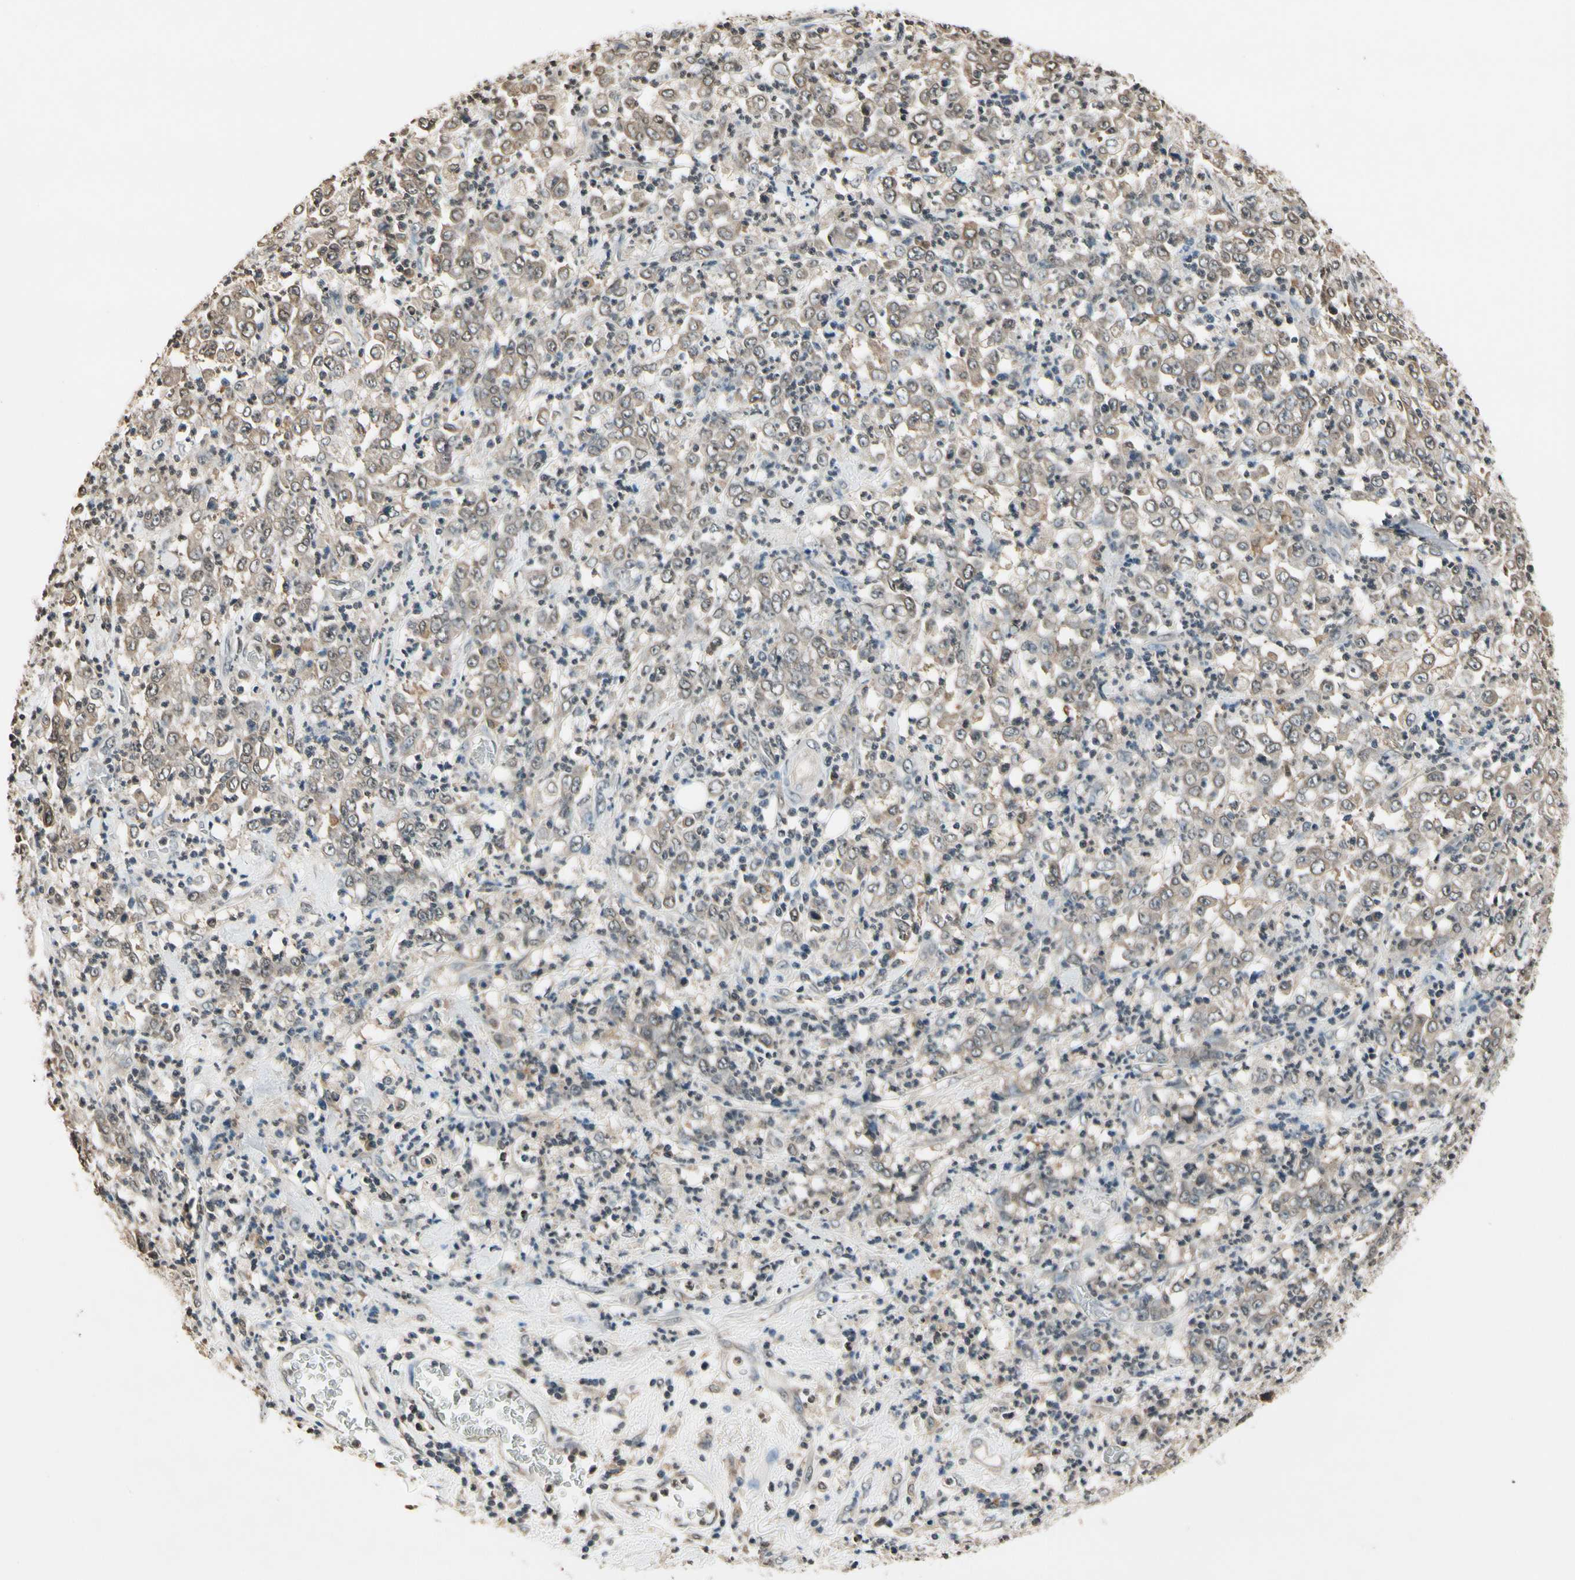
{"staining": {"intensity": "moderate", "quantity": ">75%", "location": "cytoplasmic/membranous"}, "tissue": "stomach cancer", "cell_type": "Tumor cells", "image_type": "cancer", "snomed": [{"axis": "morphology", "description": "Adenocarcinoma, NOS"}, {"axis": "topography", "description": "Stomach, lower"}], "caption": "Protein positivity by IHC displays moderate cytoplasmic/membranous positivity in about >75% of tumor cells in stomach adenocarcinoma.", "gene": "GCLC", "patient": {"sex": "female", "age": 71}}